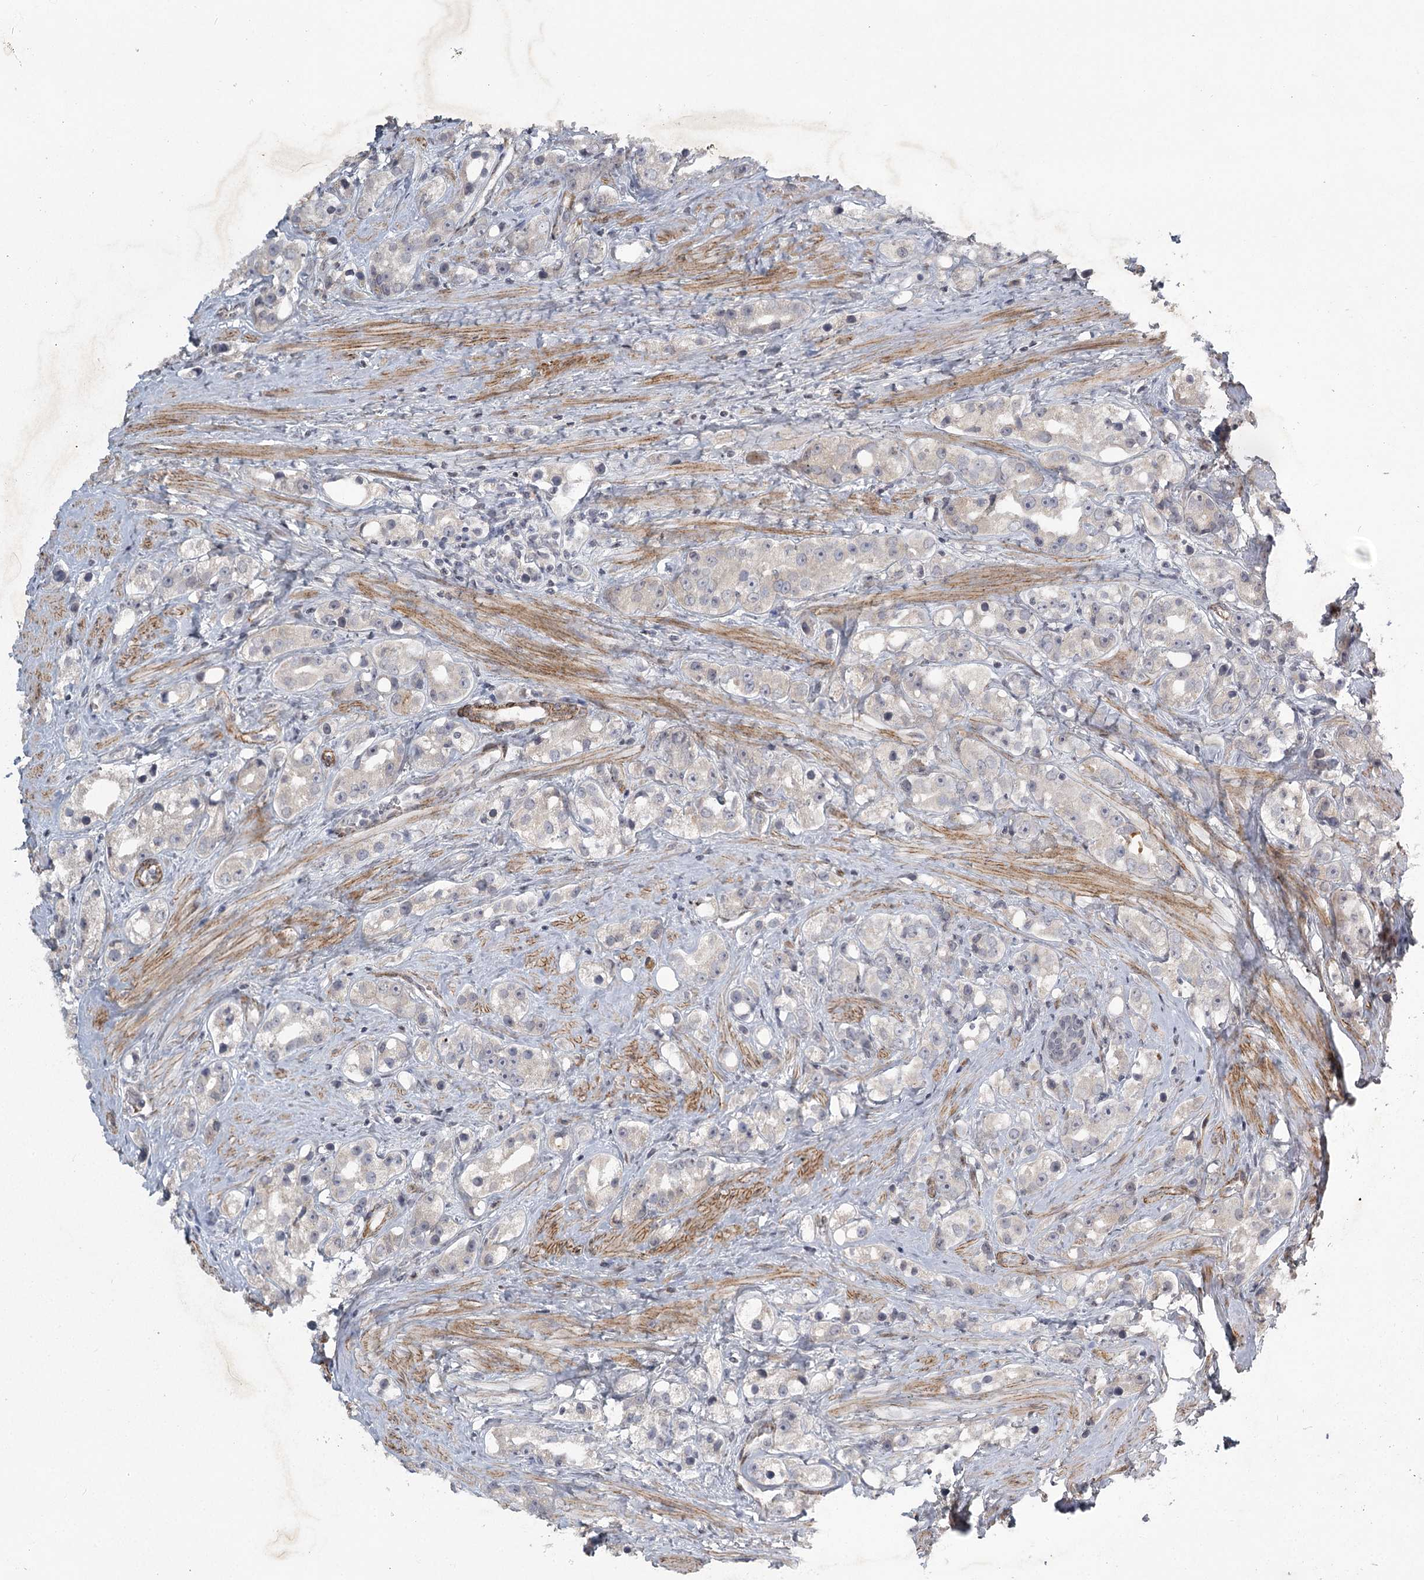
{"staining": {"intensity": "negative", "quantity": "none", "location": "none"}, "tissue": "prostate cancer", "cell_type": "Tumor cells", "image_type": "cancer", "snomed": [{"axis": "morphology", "description": "Adenocarcinoma, NOS"}, {"axis": "topography", "description": "Prostate"}], "caption": "The immunohistochemistry photomicrograph has no significant positivity in tumor cells of prostate cancer (adenocarcinoma) tissue.", "gene": "MEPE", "patient": {"sex": "male", "age": 79}}